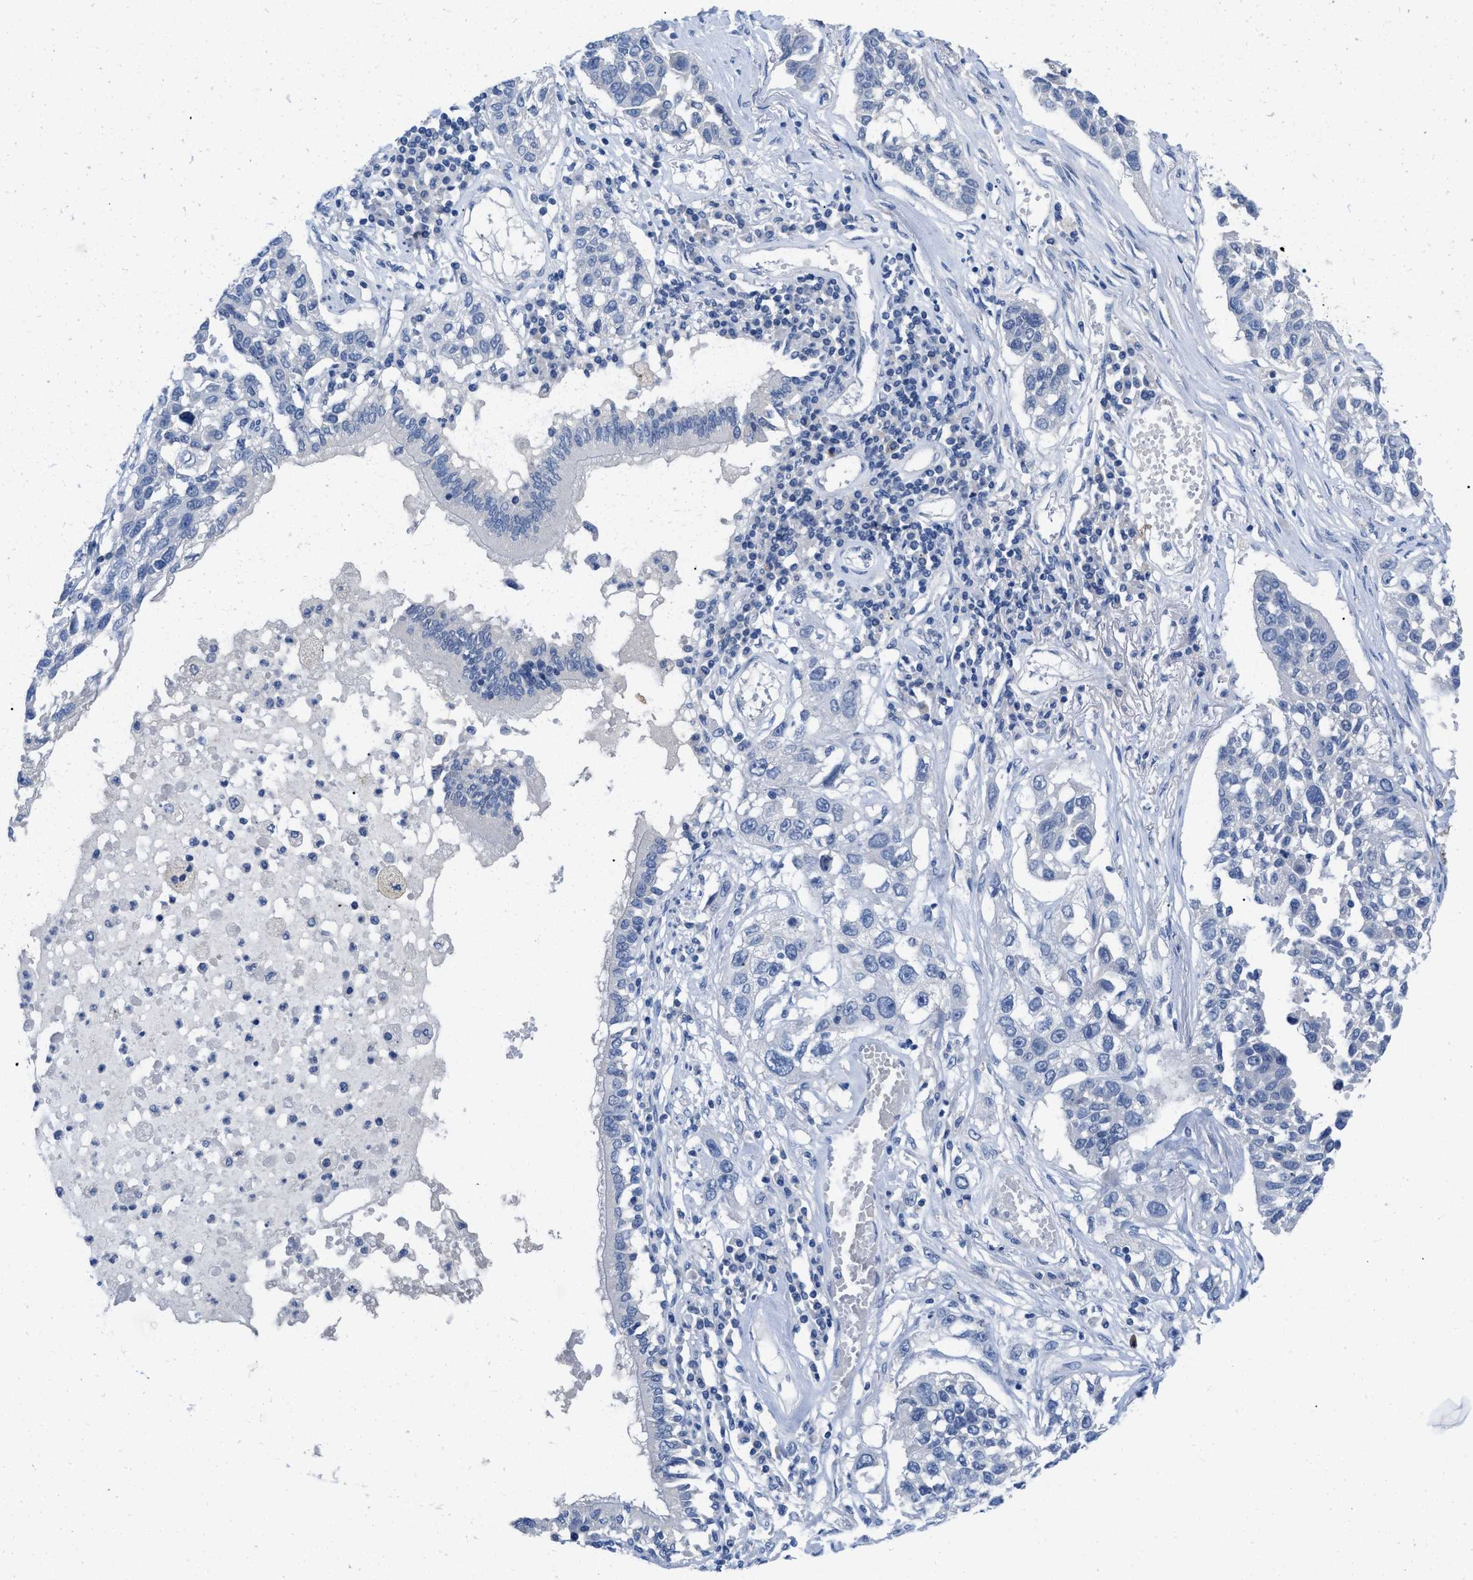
{"staining": {"intensity": "negative", "quantity": "none", "location": "none"}, "tissue": "lung cancer", "cell_type": "Tumor cells", "image_type": "cancer", "snomed": [{"axis": "morphology", "description": "Squamous cell carcinoma, NOS"}, {"axis": "topography", "description": "Lung"}], "caption": "Micrograph shows no significant protein staining in tumor cells of lung cancer.", "gene": "PYY", "patient": {"sex": "male", "age": 71}}